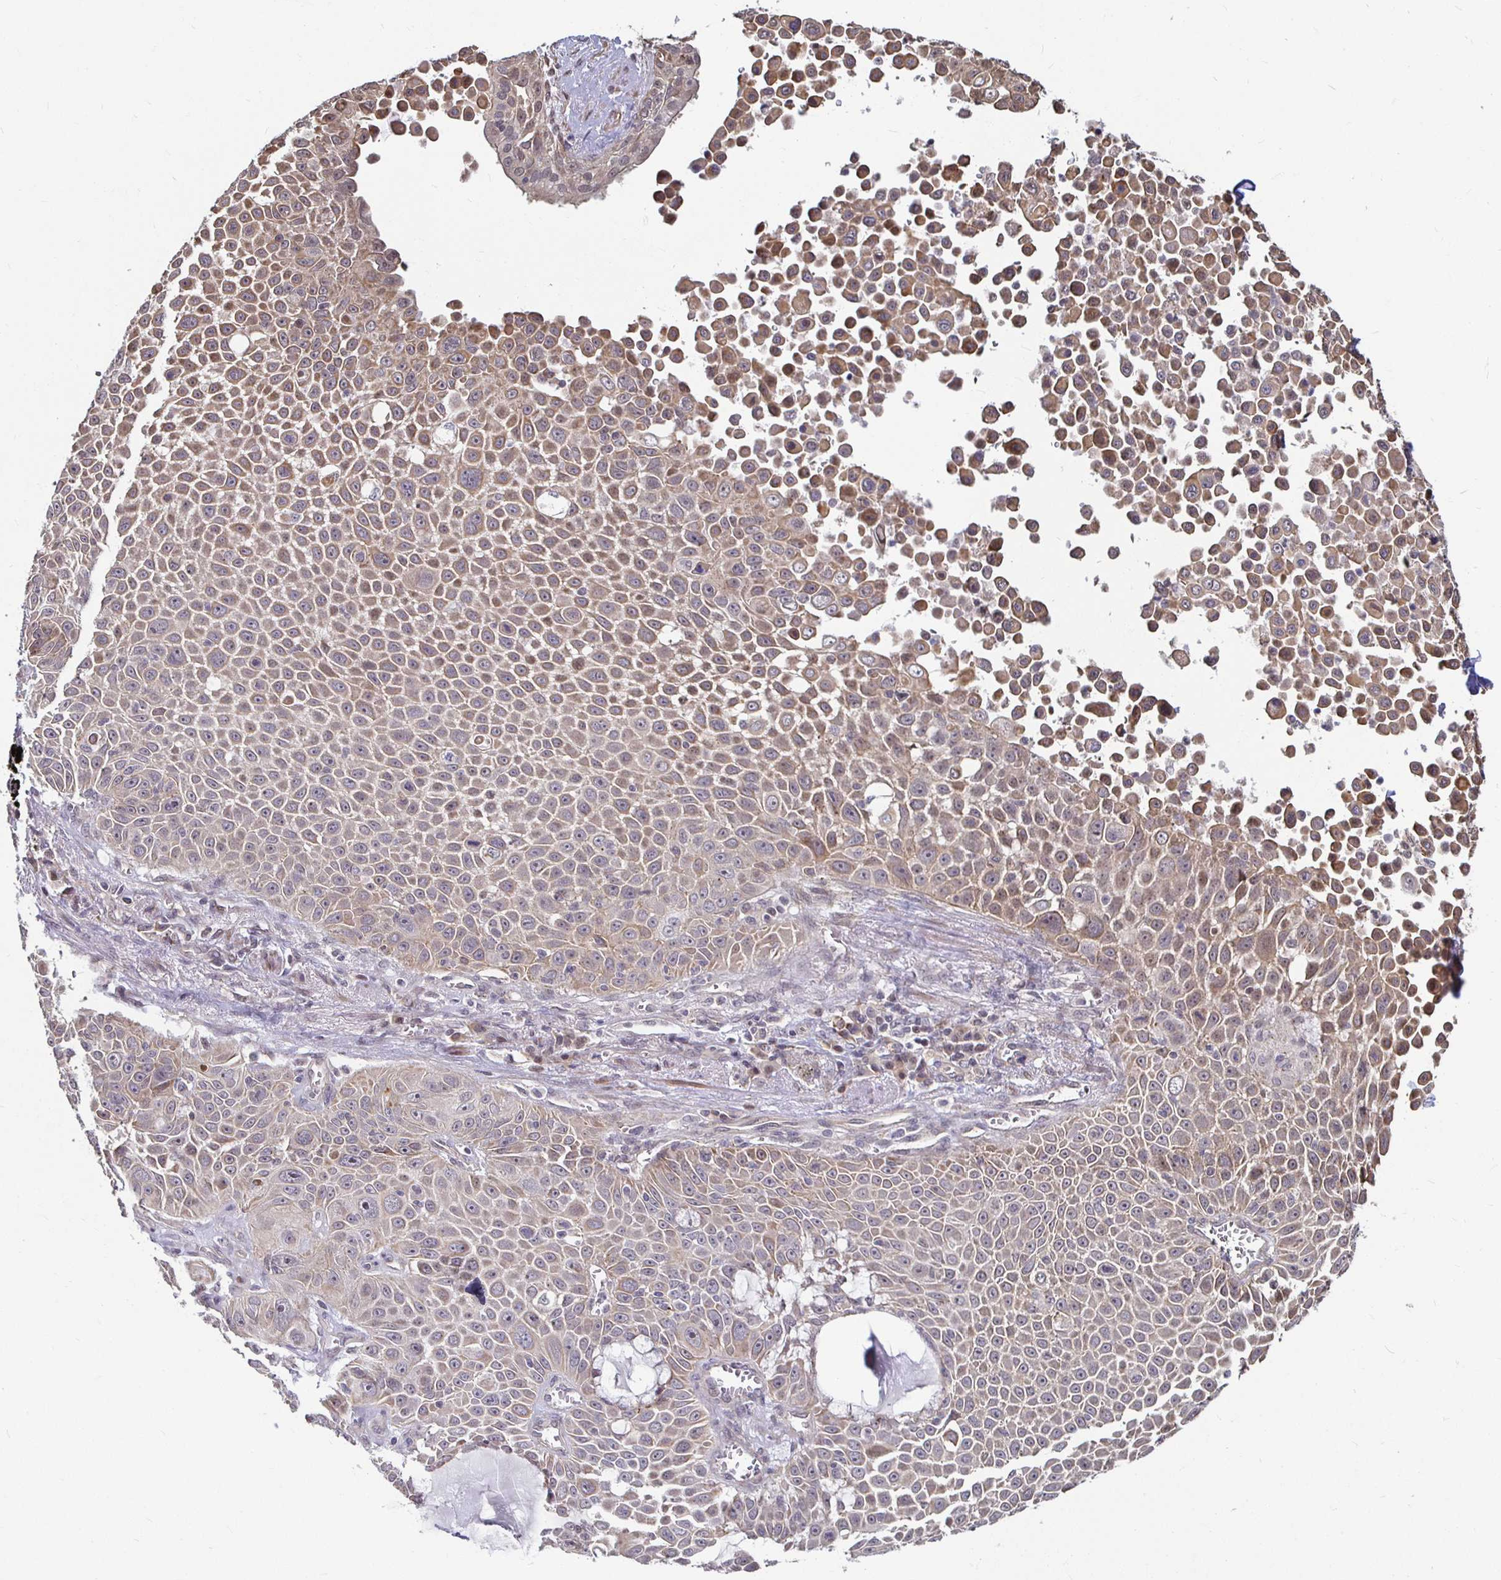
{"staining": {"intensity": "weak", "quantity": "25%-75%", "location": "cytoplasmic/membranous"}, "tissue": "lung cancer", "cell_type": "Tumor cells", "image_type": "cancer", "snomed": [{"axis": "morphology", "description": "Squamous cell carcinoma, NOS"}, {"axis": "morphology", "description": "Squamous cell carcinoma, metastatic, NOS"}, {"axis": "topography", "description": "Lymph node"}, {"axis": "topography", "description": "Lung"}], "caption": "High-magnification brightfield microscopy of lung squamous cell carcinoma stained with DAB (3,3'-diaminobenzidine) (brown) and counterstained with hematoxylin (blue). tumor cells exhibit weak cytoplasmic/membranous expression is present in approximately25%-75% of cells.", "gene": "CAPN11", "patient": {"sex": "female", "age": 62}}